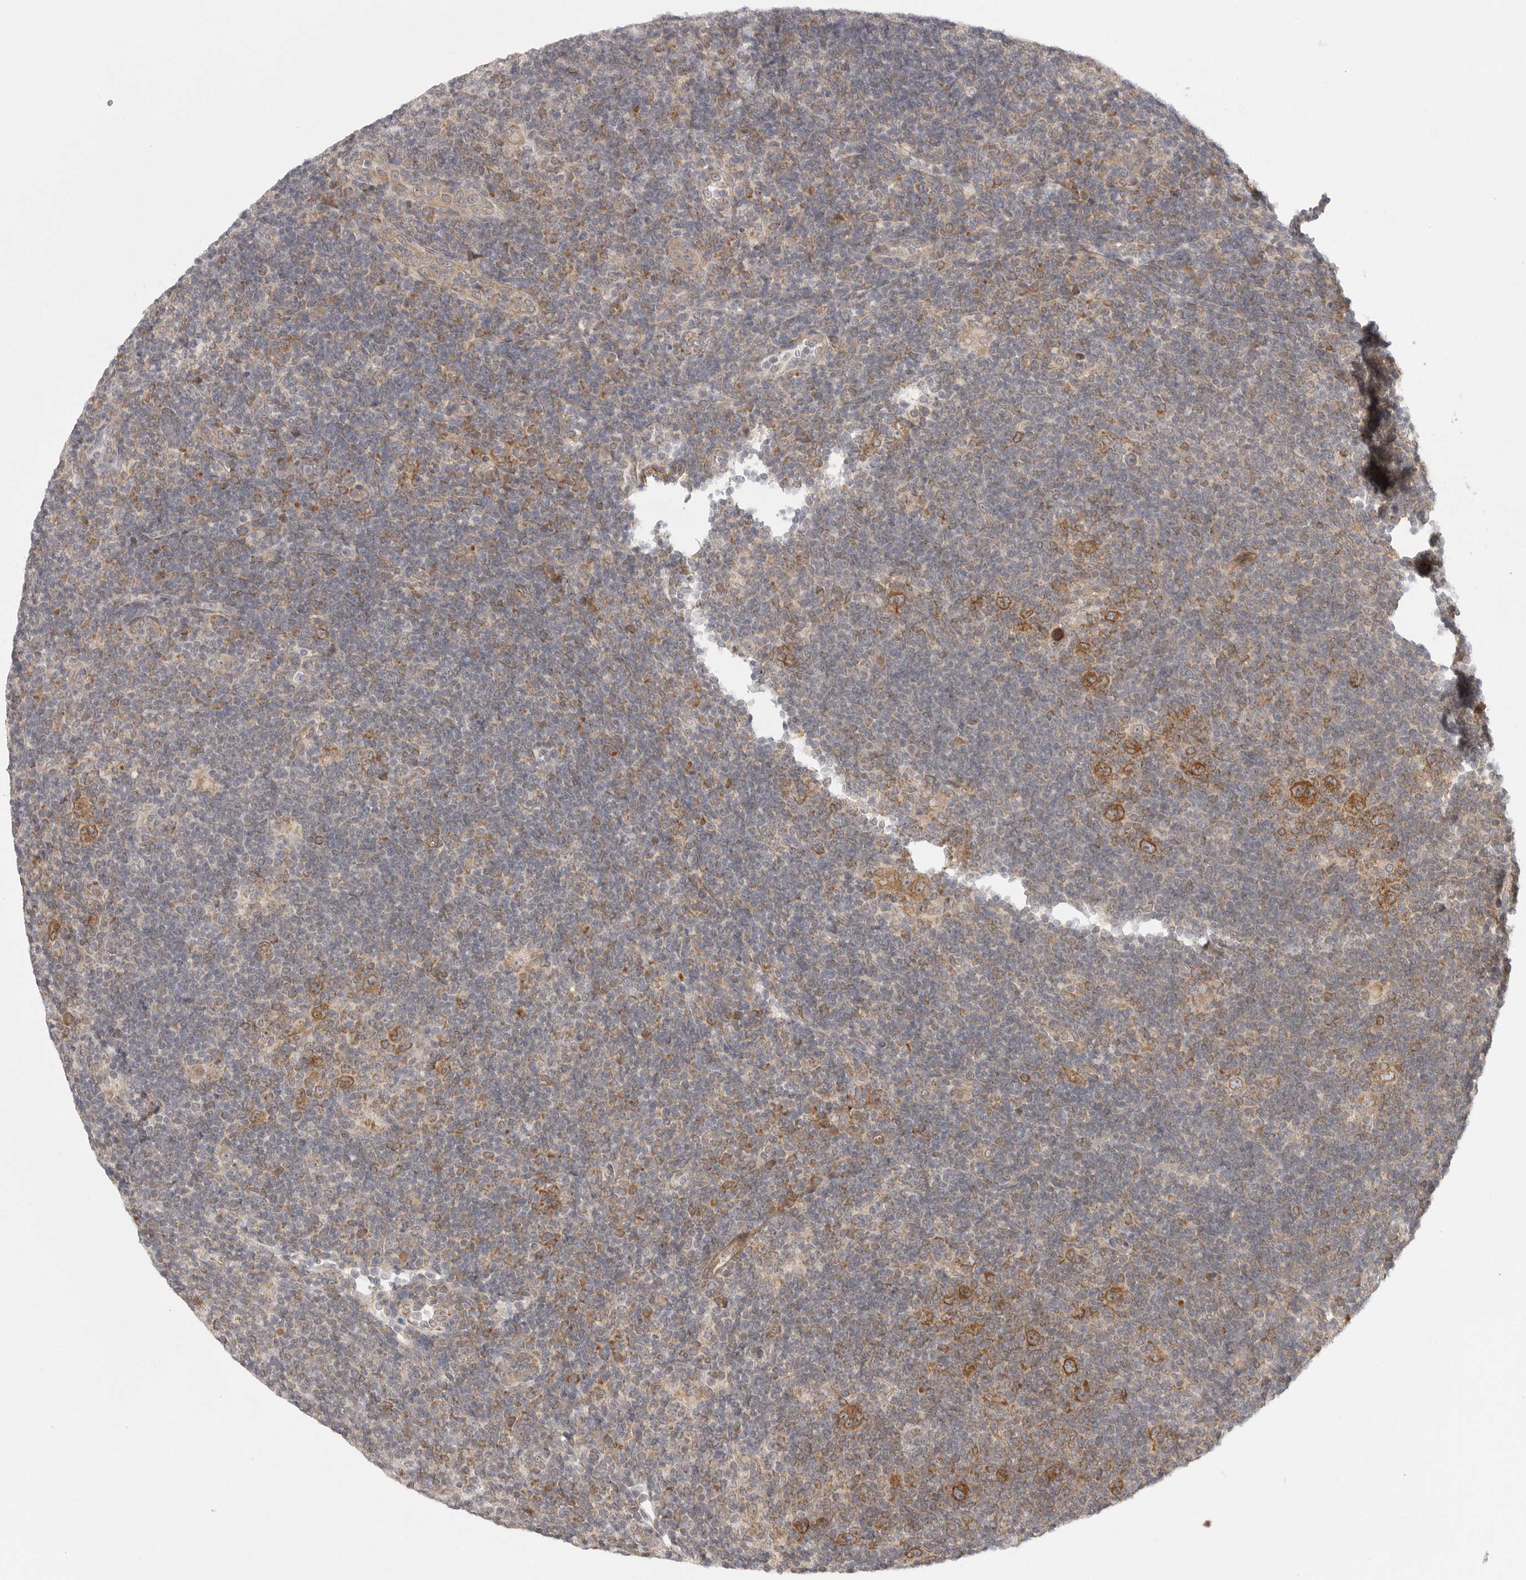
{"staining": {"intensity": "moderate", "quantity": ">75%", "location": "cytoplasmic/membranous"}, "tissue": "lymphoma", "cell_type": "Tumor cells", "image_type": "cancer", "snomed": [{"axis": "morphology", "description": "Hodgkin's disease, NOS"}, {"axis": "topography", "description": "Lymph node"}], "caption": "This is an image of immunohistochemistry (IHC) staining of Hodgkin's disease, which shows moderate expression in the cytoplasmic/membranous of tumor cells.", "gene": "CERS2", "patient": {"sex": "female", "age": 57}}